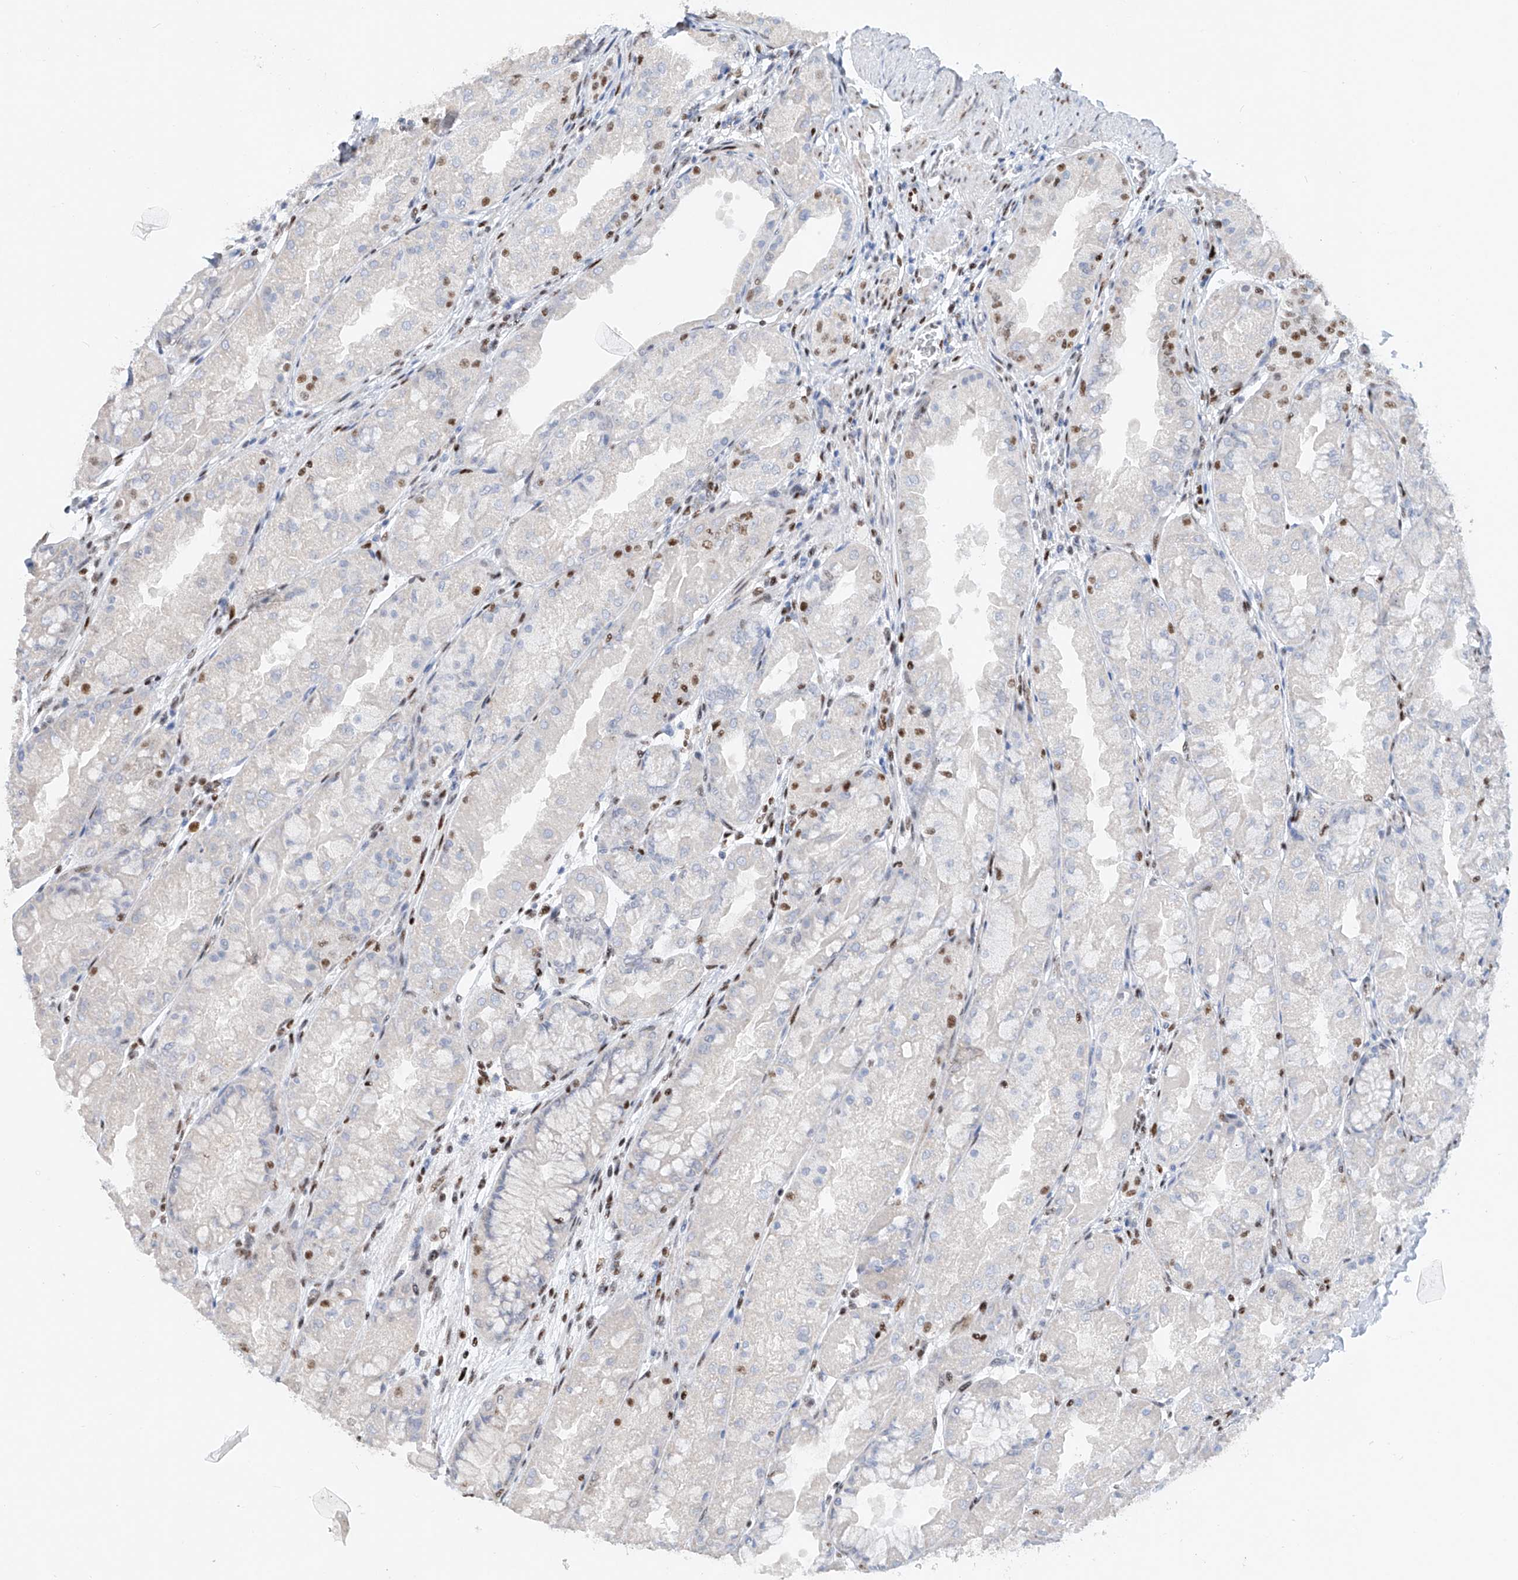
{"staining": {"intensity": "strong", "quantity": "25%-75%", "location": "nuclear"}, "tissue": "stomach", "cell_type": "Glandular cells", "image_type": "normal", "snomed": [{"axis": "morphology", "description": "Normal tissue, NOS"}, {"axis": "topography", "description": "Stomach, upper"}], "caption": "Protein analysis of benign stomach reveals strong nuclear staining in approximately 25%-75% of glandular cells. The protein of interest is shown in brown color, while the nuclei are stained blue.", "gene": "TAF4", "patient": {"sex": "male", "age": 47}}